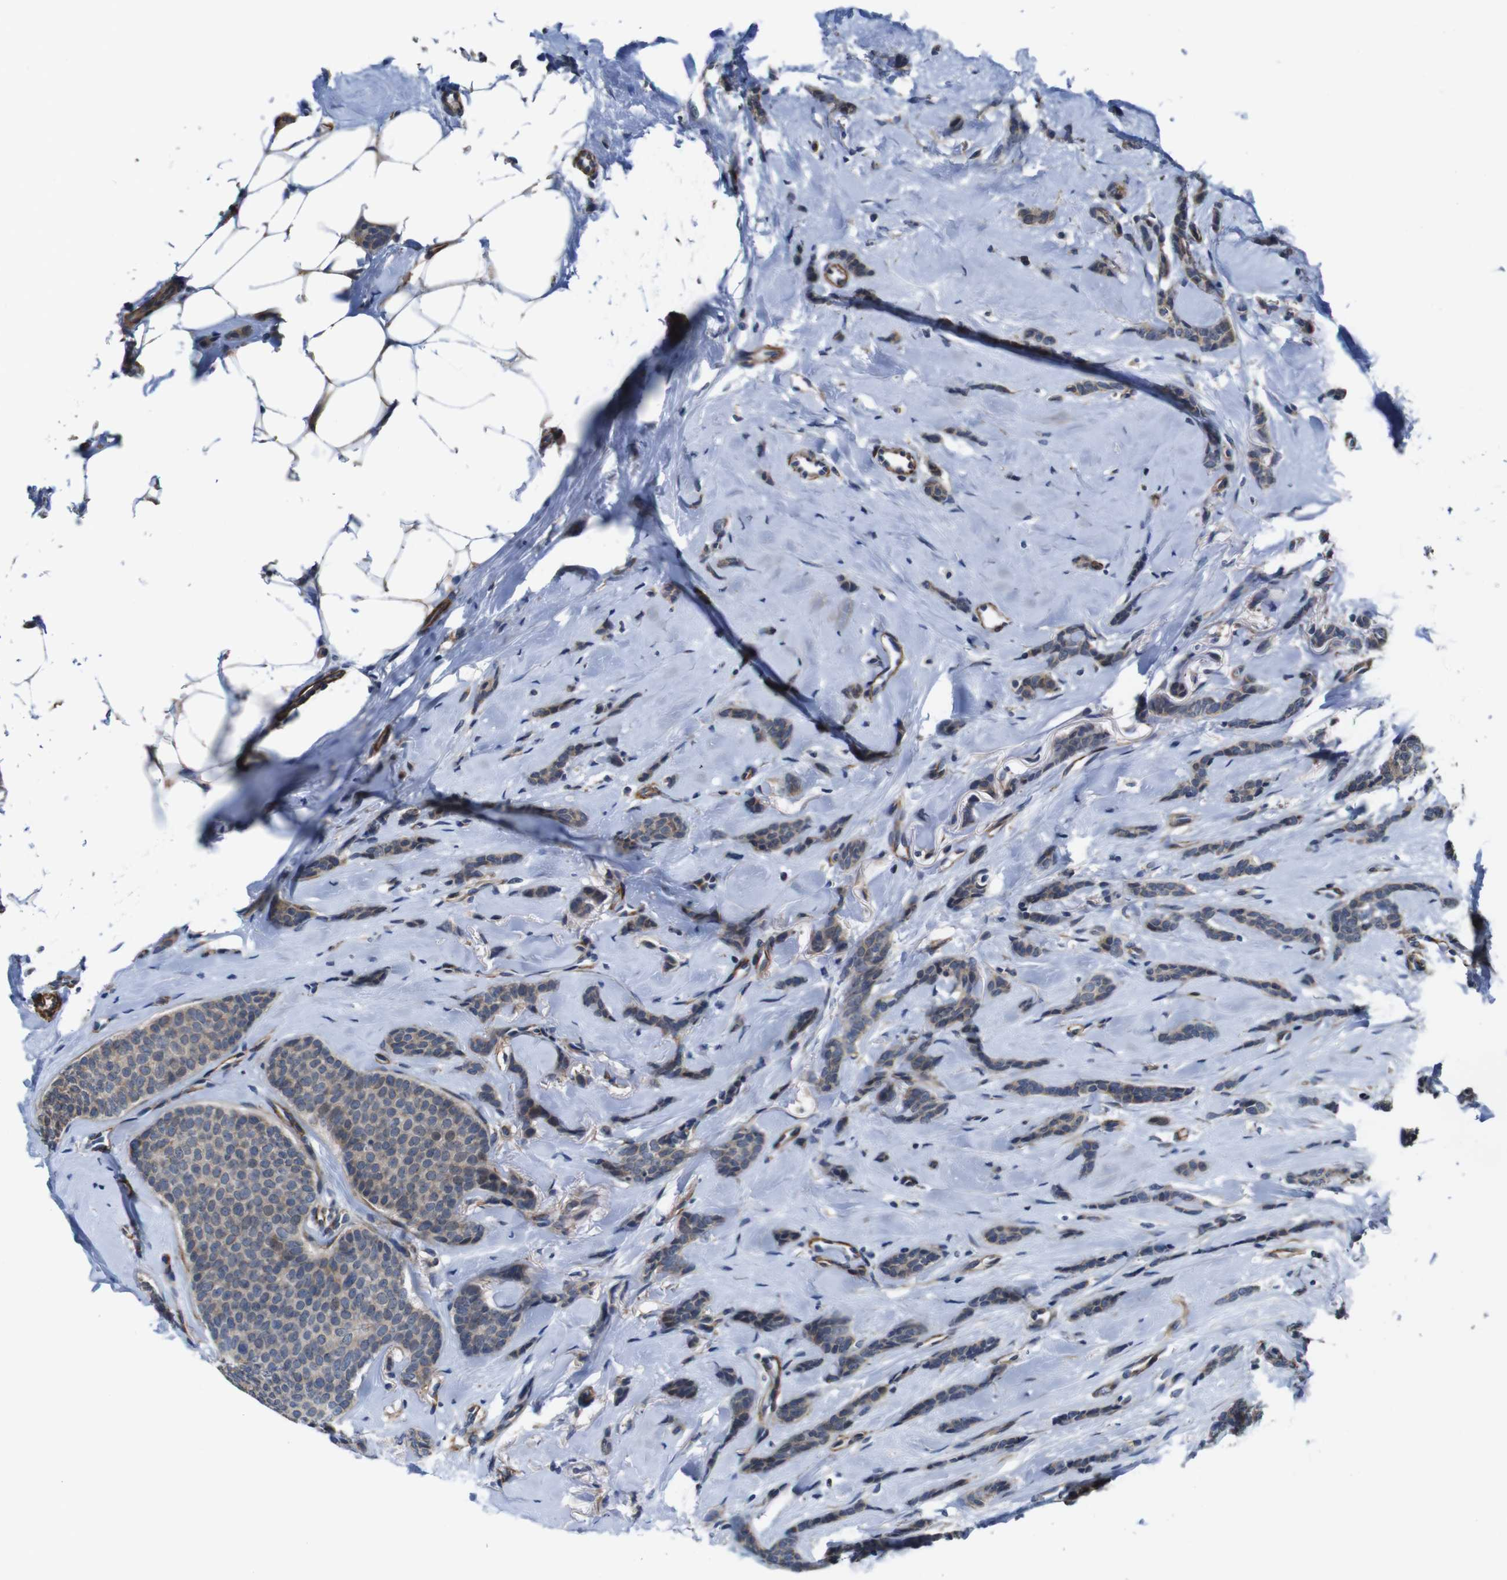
{"staining": {"intensity": "weak", "quantity": ">75%", "location": "cytoplasmic/membranous,nuclear"}, "tissue": "breast cancer", "cell_type": "Tumor cells", "image_type": "cancer", "snomed": [{"axis": "morphology", "description": "Lobular carcinoma"}, {"axis": "topography", "description": "Skin"}, {"axis": "topography", "description": "Breast"}], "caption": "Breast lobular carcinoma tissue demonstrates weak cytoplasmic/membranous and nuclear expression in approximately >75% of tumor cells", "gene": "GGT7", "patient": {"sex": "female", "age": 46}}